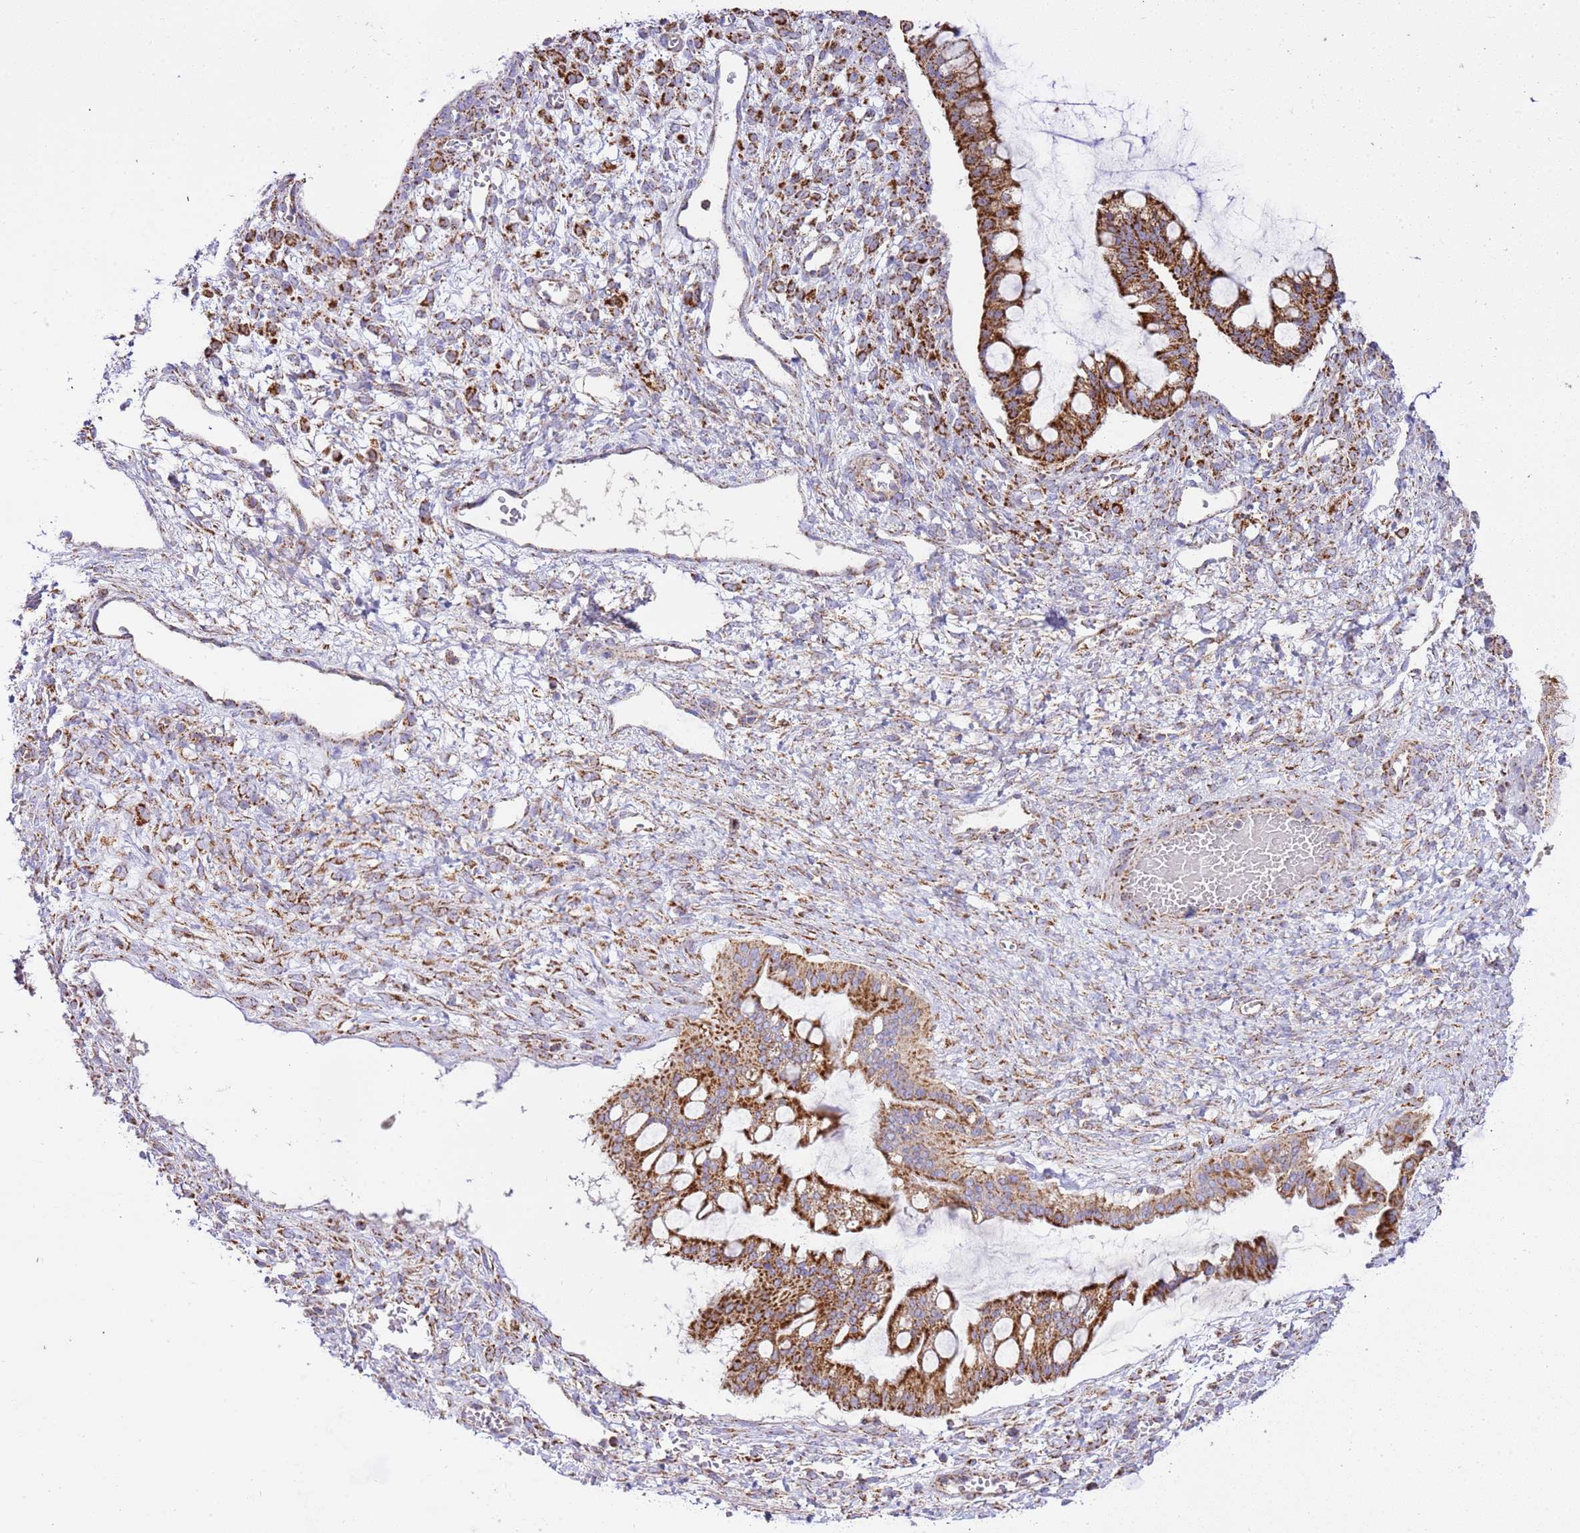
{"staining": {"intensity": "strong", "quantity": ">75%", "location": "cytoplasmic/membranous"}, "tissue": "ovarian cancer", "cell_type": "Tumor cells", "image_type": "cancer", "snomed": [{"axis": "morphology", "description": "Cystadenocarcinoma, mucinous, NOS"}, {"axis": "topography", "description": "Ovary"}], "caption": "A high-resolution image shows IHC staining of ovarian cancer, which exhibits strong cytoplasmic/membranous positivity in approximately >75% of tumor cells.", "gene": "ZBTB39", "patient": {"sex": "female", "age": 73}}